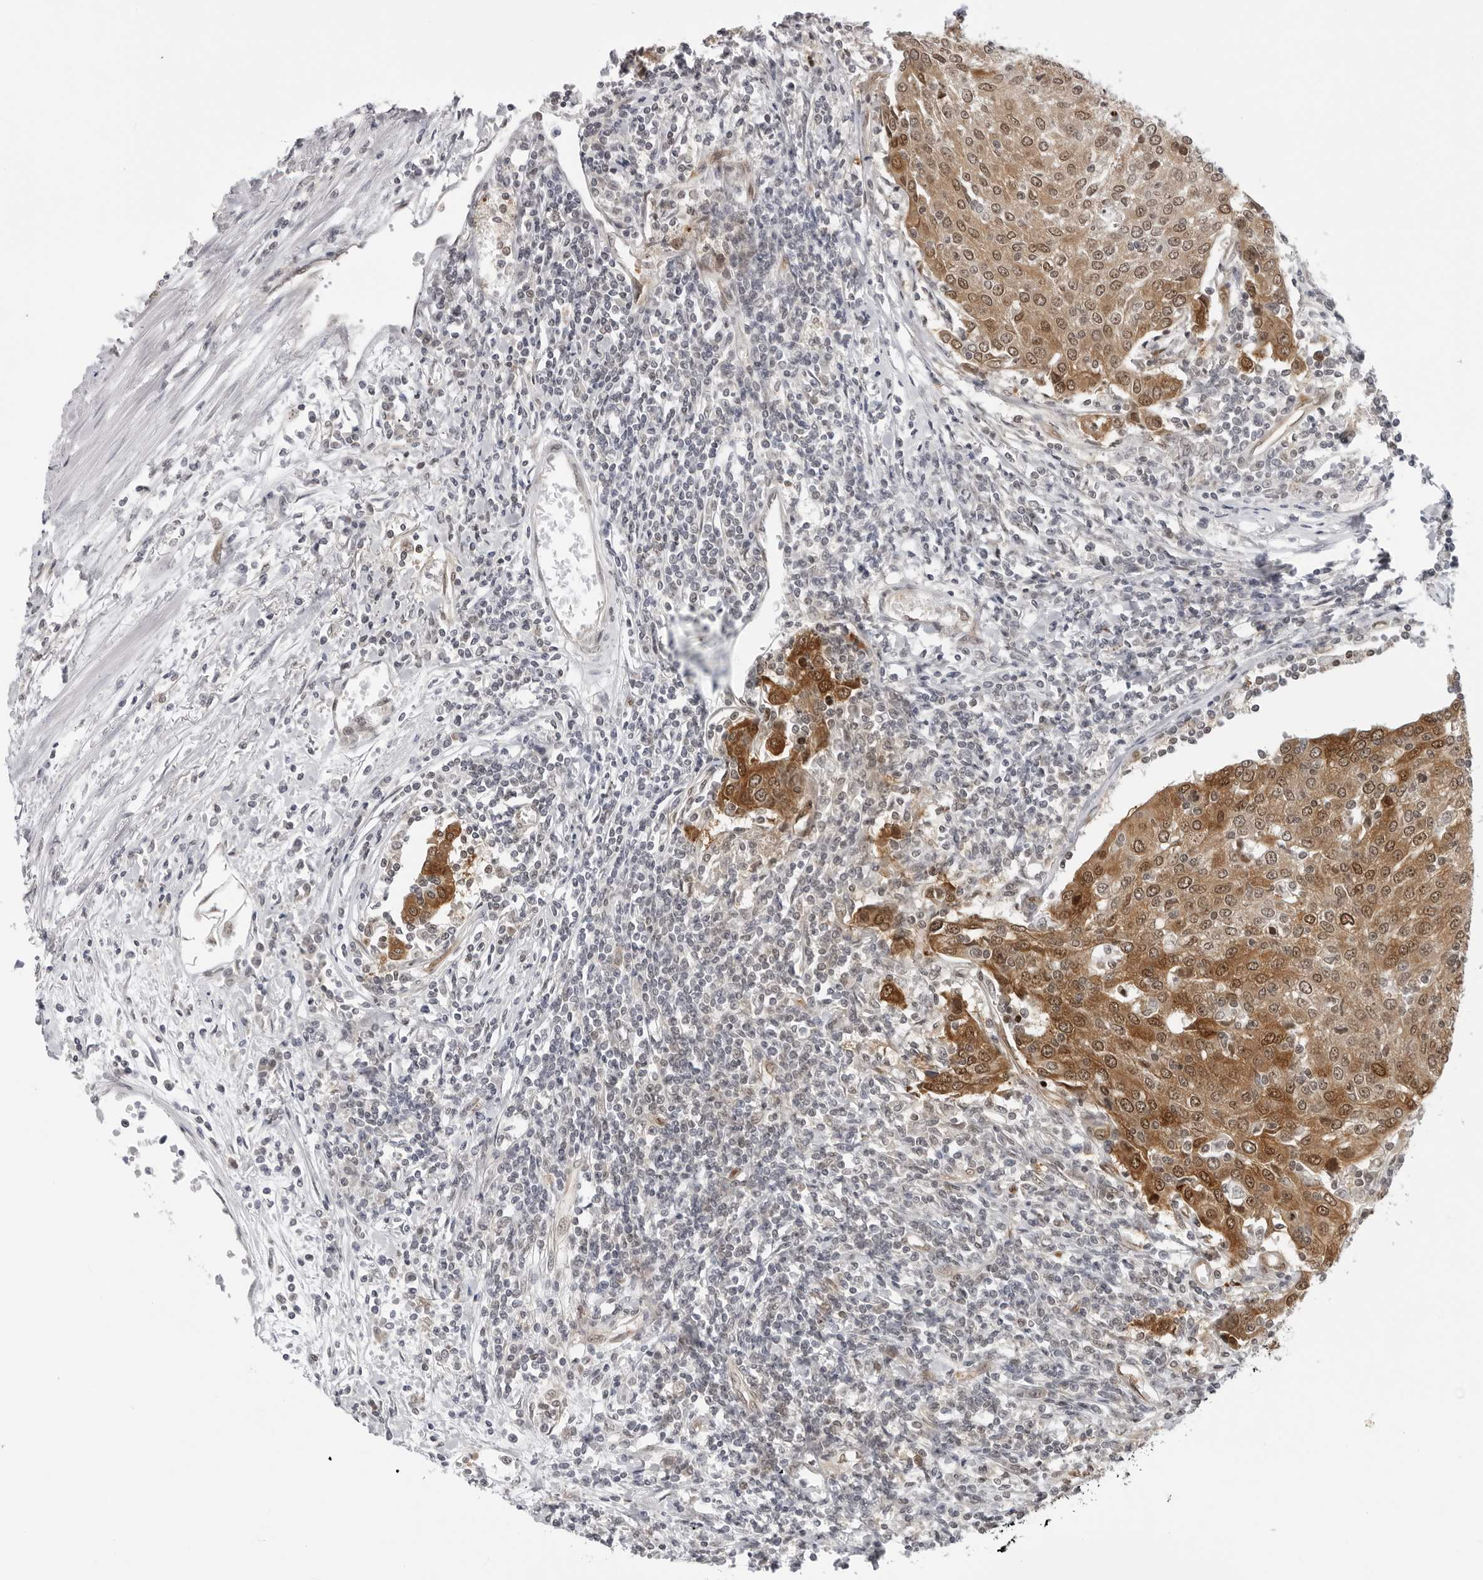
{"staining": {"intensity": "moderate", "quantity": ">75%", "location": "cytoplasmic/membranous"}, "tissue": "urothelial cancer", "cell_type": "Tumor cells", "image_type": "cancer", "snomed": [{"axis": "morphology", "description": "Urothelial carcinoma, High grade"}, {"axis": "topography", "description": "Urinary bladder"}], "caption": "Protein staining shows moderate cytoplasmic/membranous expression in approximately >75% of tumor cells in urothelial carcinoma (high-grade). (DAB IHC, brown staining for protein, blue staining for nuclei).", "gene": "CASP7", "patient": {"sex": "female", "age": 85}}